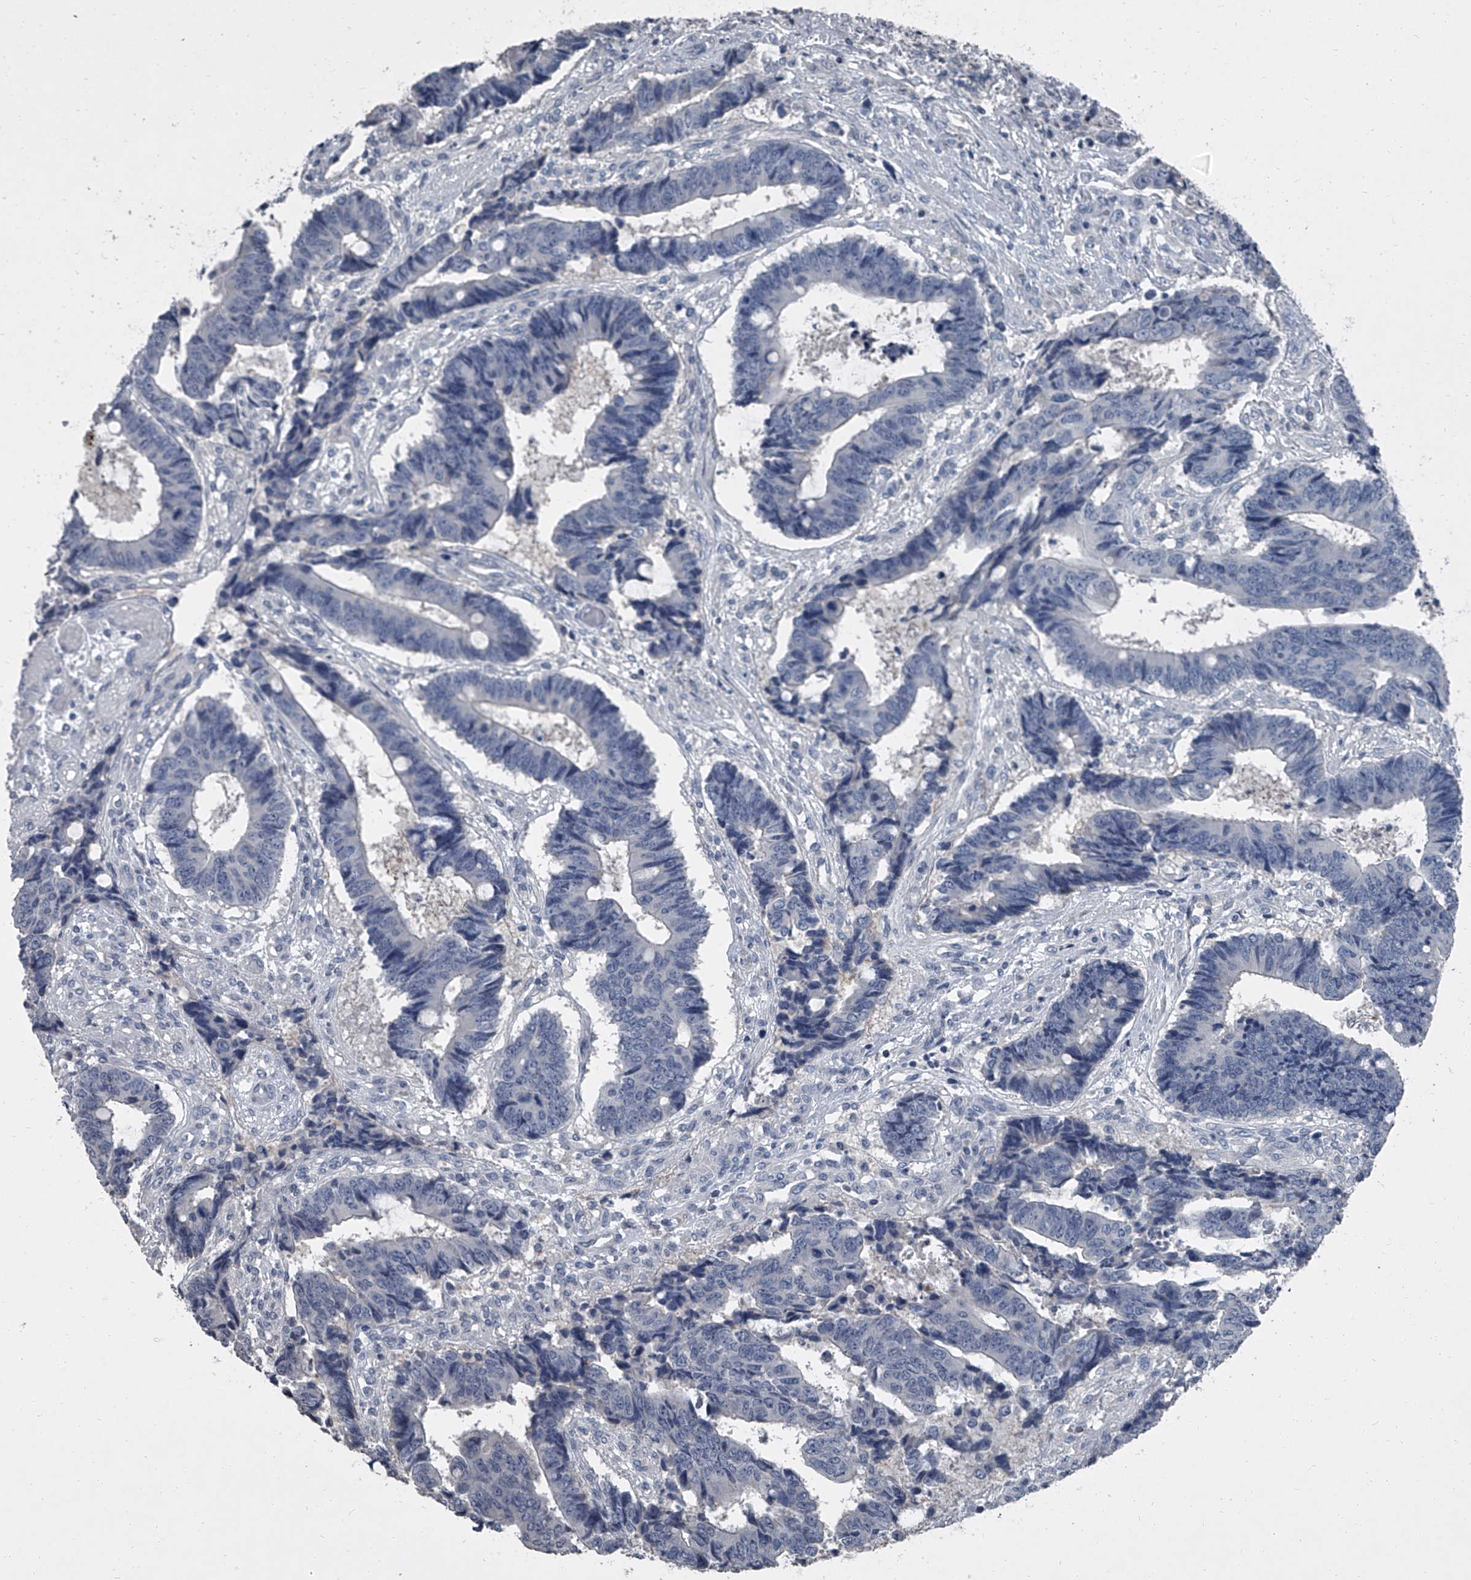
{"staining": {"intensity": "negative", "quantity": "none", "location": "none"}, "tissue": "colorectal cancer", "cell_type": "Tumor cells", "image_type": "cancer", "snomed": [{"axis": "morphology", "description": "Adenocarcinoma, NOS"}, {"axis": "topography", "description": "Rectum"}], "caption": "A histopathology image of human colorectal adenocarcinoma is negative for staining in tumor cells.", "gene": "HEPHL1", "patient": {"sex": "male", "age": 84}}